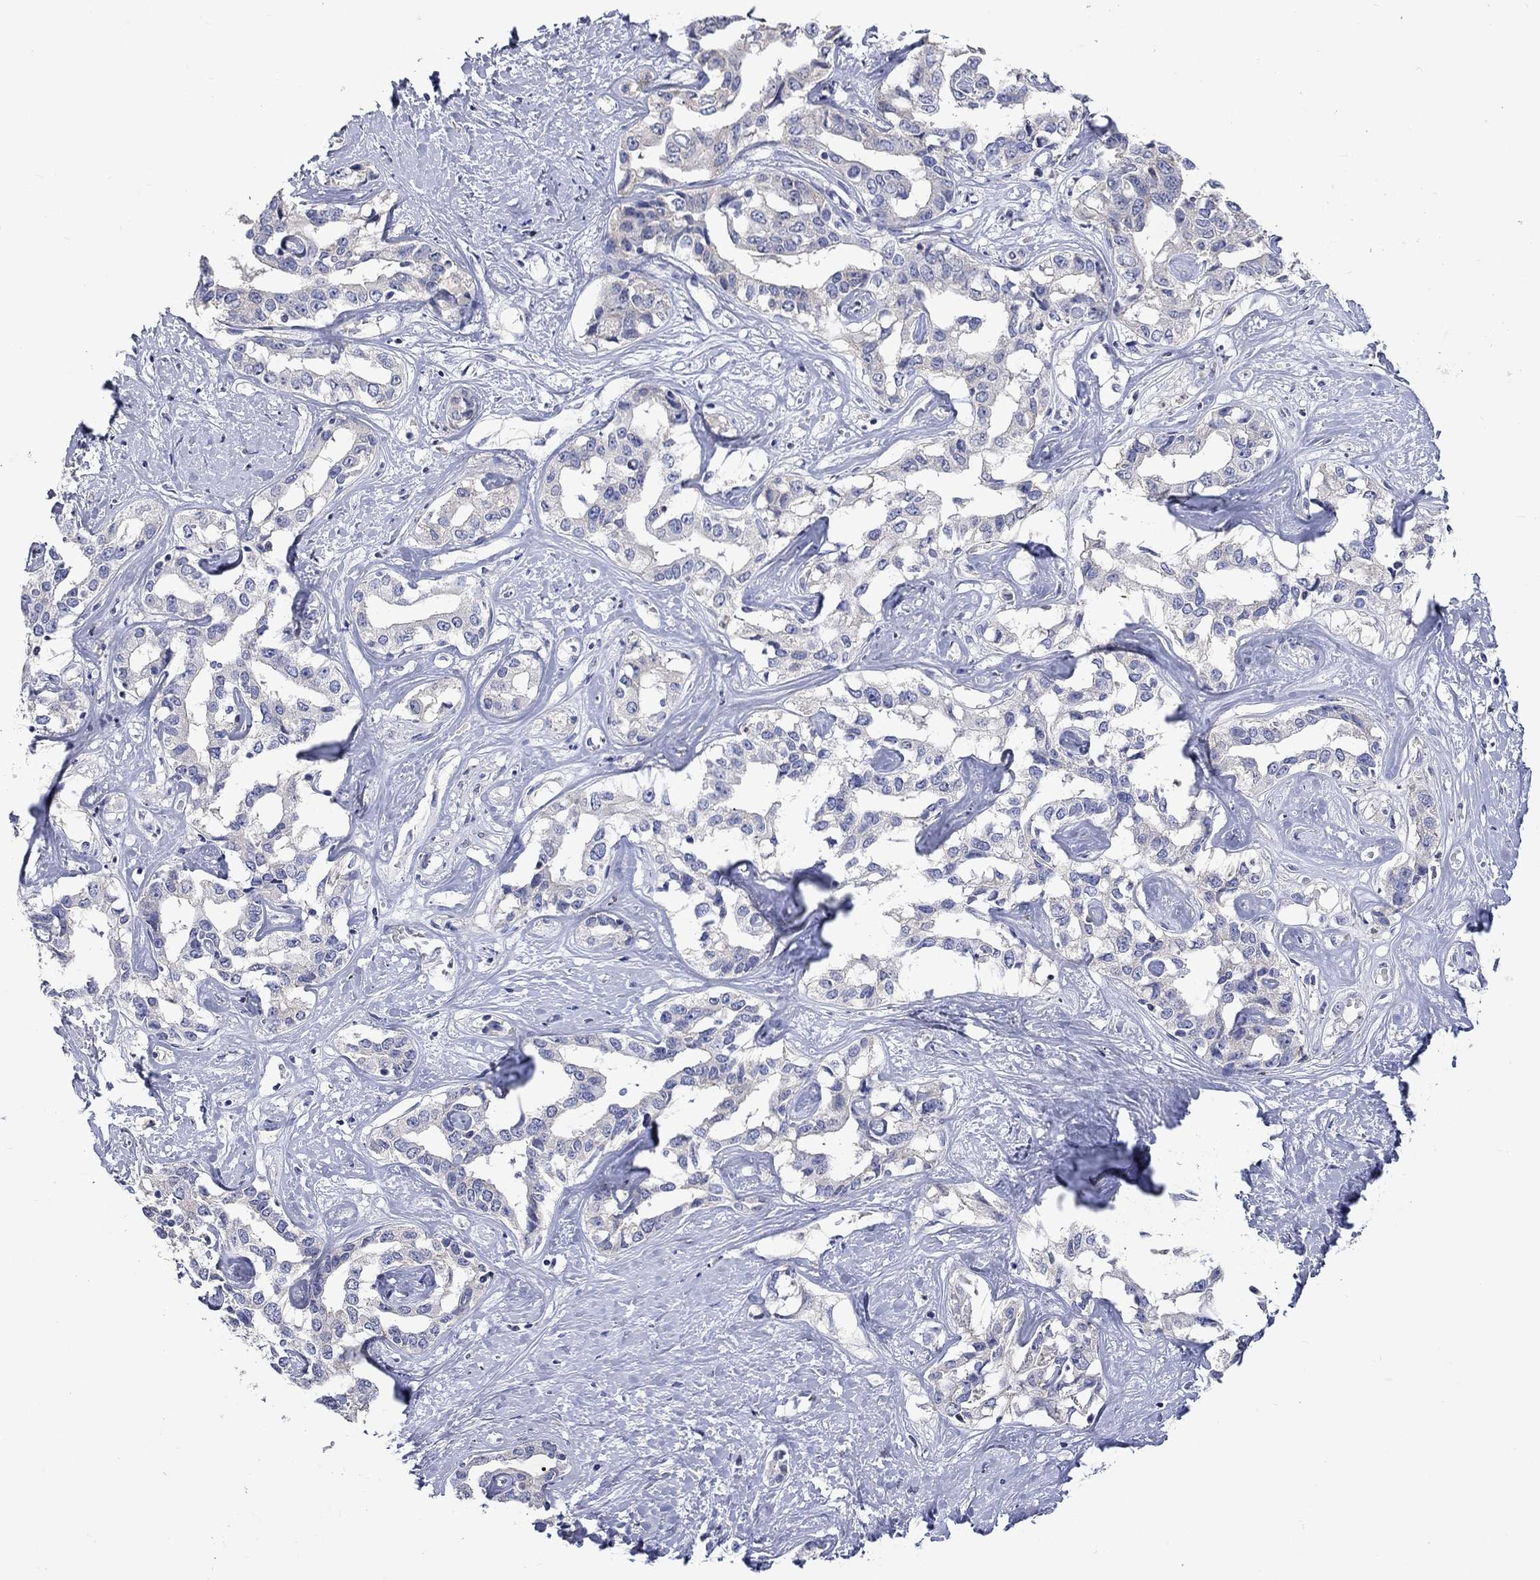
{"staining": {"intensity": "negative", "quantity": "none", "location": "none"}, "tissue": "liver cancer", "cell_type": "Tumor cells", "image_type": "cancer", "snomed": [{"axis": "morphology", "description": "Cholangiocarcinoma"}, {"axis": "topography", "description": "Liver"}], "caption": "There is no significant positivity in tumor cells of liver cancer (cholangiocarcinoma). Nuclei are stained in blue.", "gene": "LRFN4", "patient": {"sex": "male", "age": 59}}